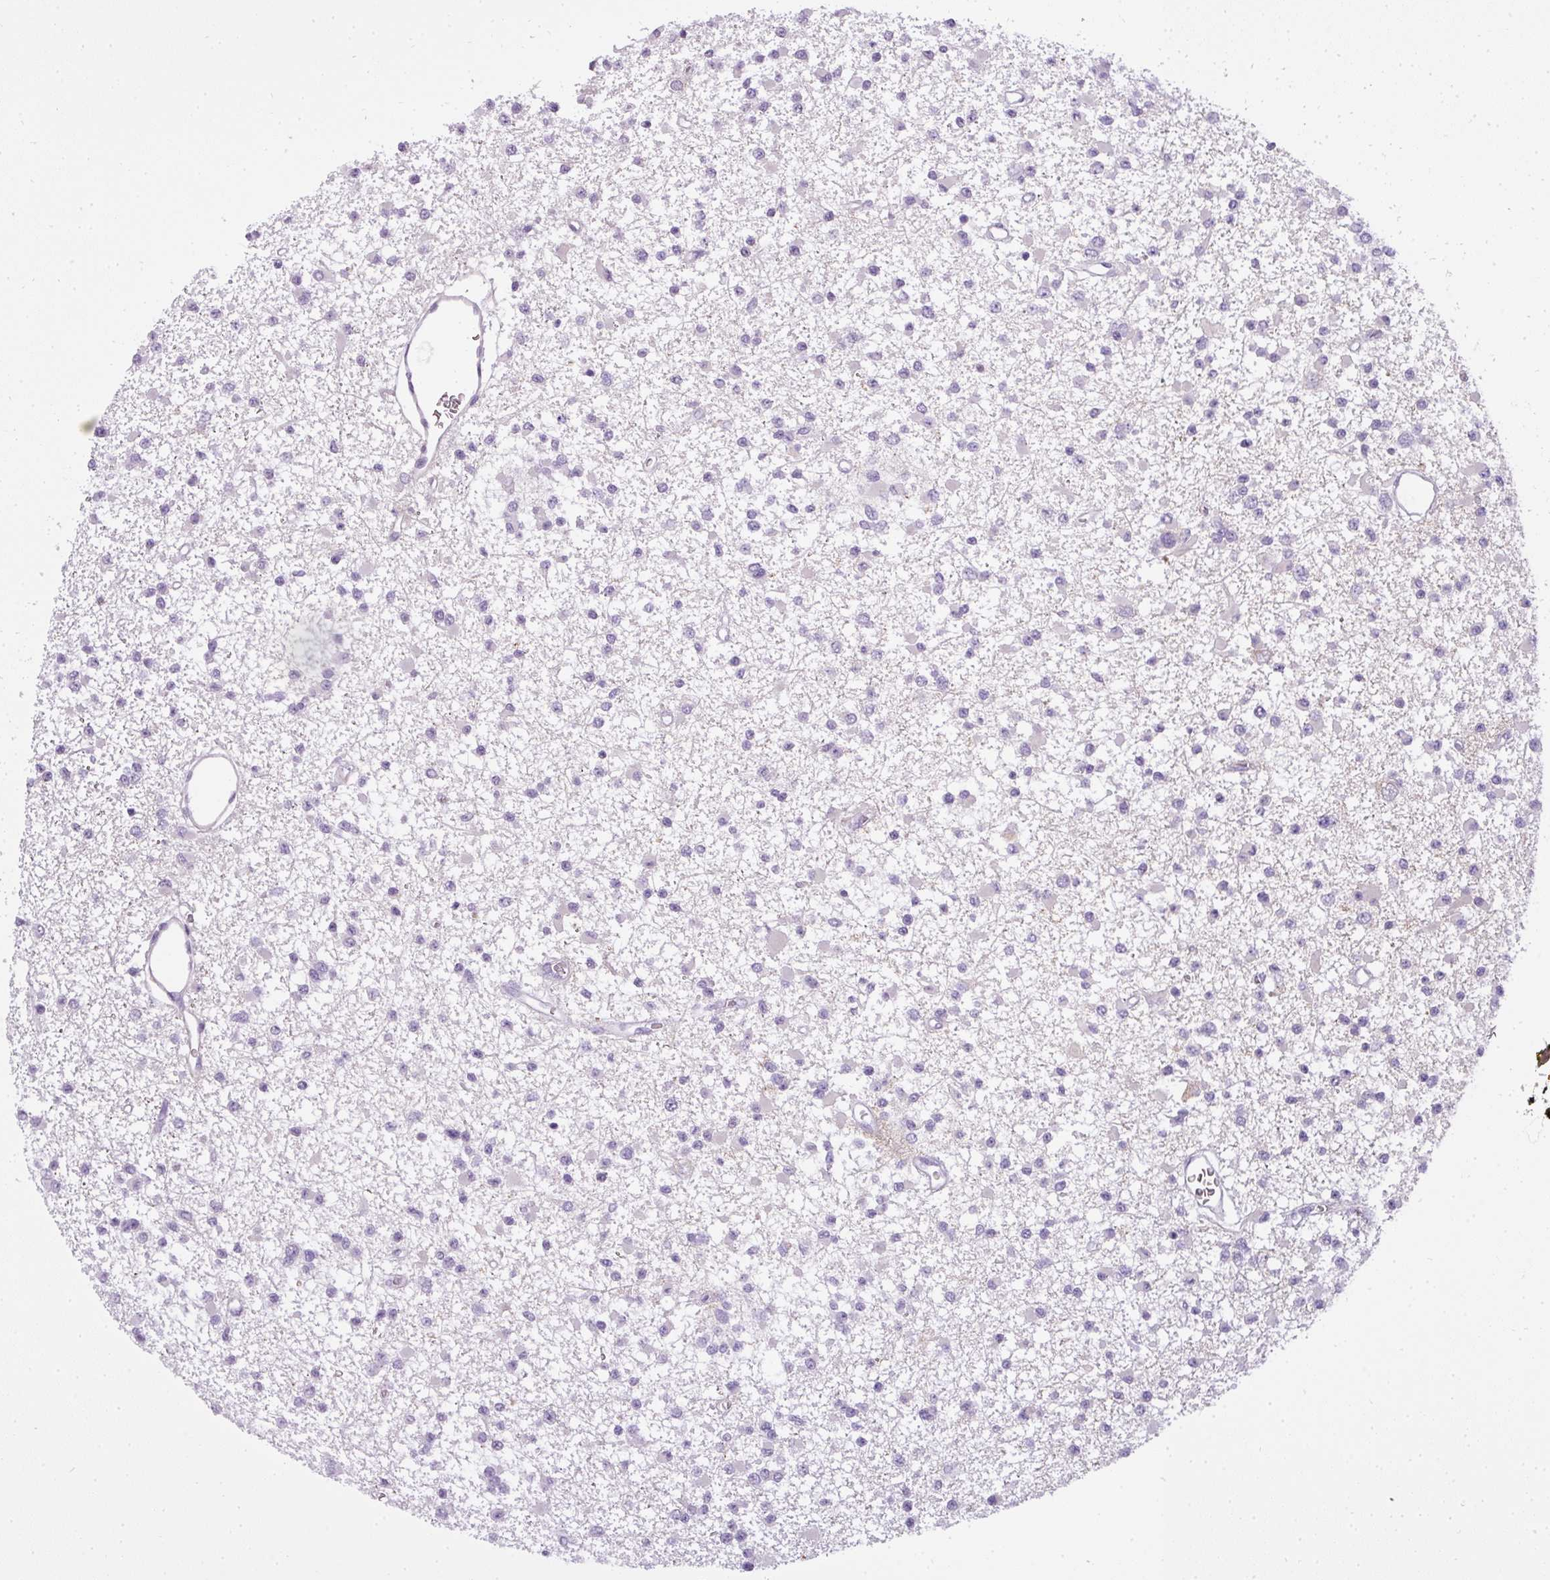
{"staining": {"intensity": "negative", "quantity": "none", "location": "none"}, "tissue": "glioma", "cell_type": "Tumor cells", "image_type": "cancer", "snomed": [{"axis": "morphology", "description": "Glioma, malignant, Low grade"}, {"axis": "topography", "description": "Brain"}], "caption": "Tumor cells show no significant expression in malignant glioma (low-grade).", "gene": "ATP6V1D", "patient": {"sex": "female", "age": 22}}